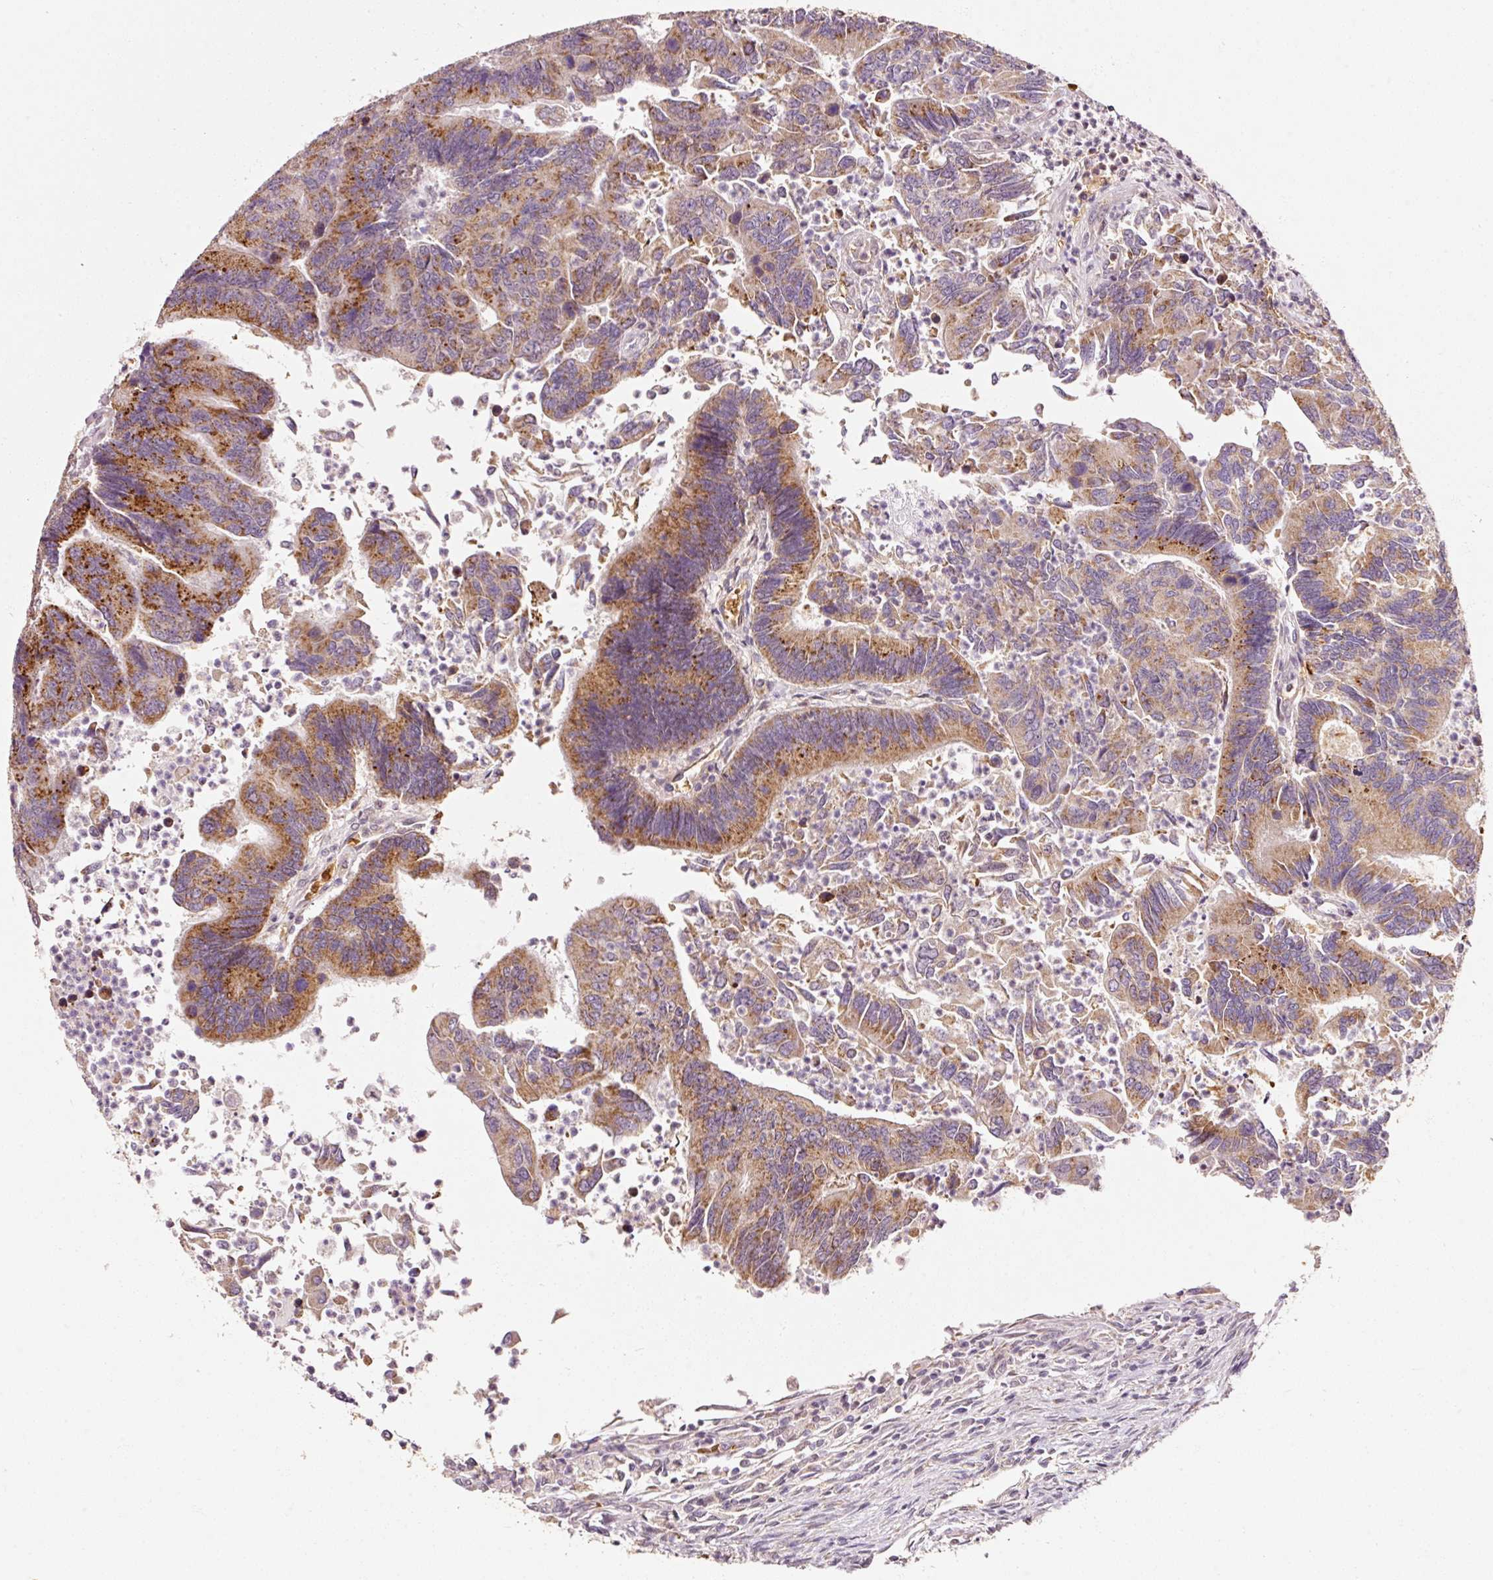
{"staining": {"intensity": "moderate", "quantity": ">75%", "location": "cytoplasmic/membranous"}, "tissue": "colorectal cancer", "cell_type": "Tumor cells", "image_type": "cancer", "snomed": [{"axis": "morphology", "description": "Adenocarcinoma, NOS"}, {"axis": "topography", "description": "Colon"}], "caption": "There is medium levels of moderate cytoplasmic/membranous staining in tumor cells of colorectal cancer (adenocarcinoma), as demonstrated by immunohistochemical staining (brown color).", "gene": "ZNF460", "patient": {"sex": "female", "age": 67}}